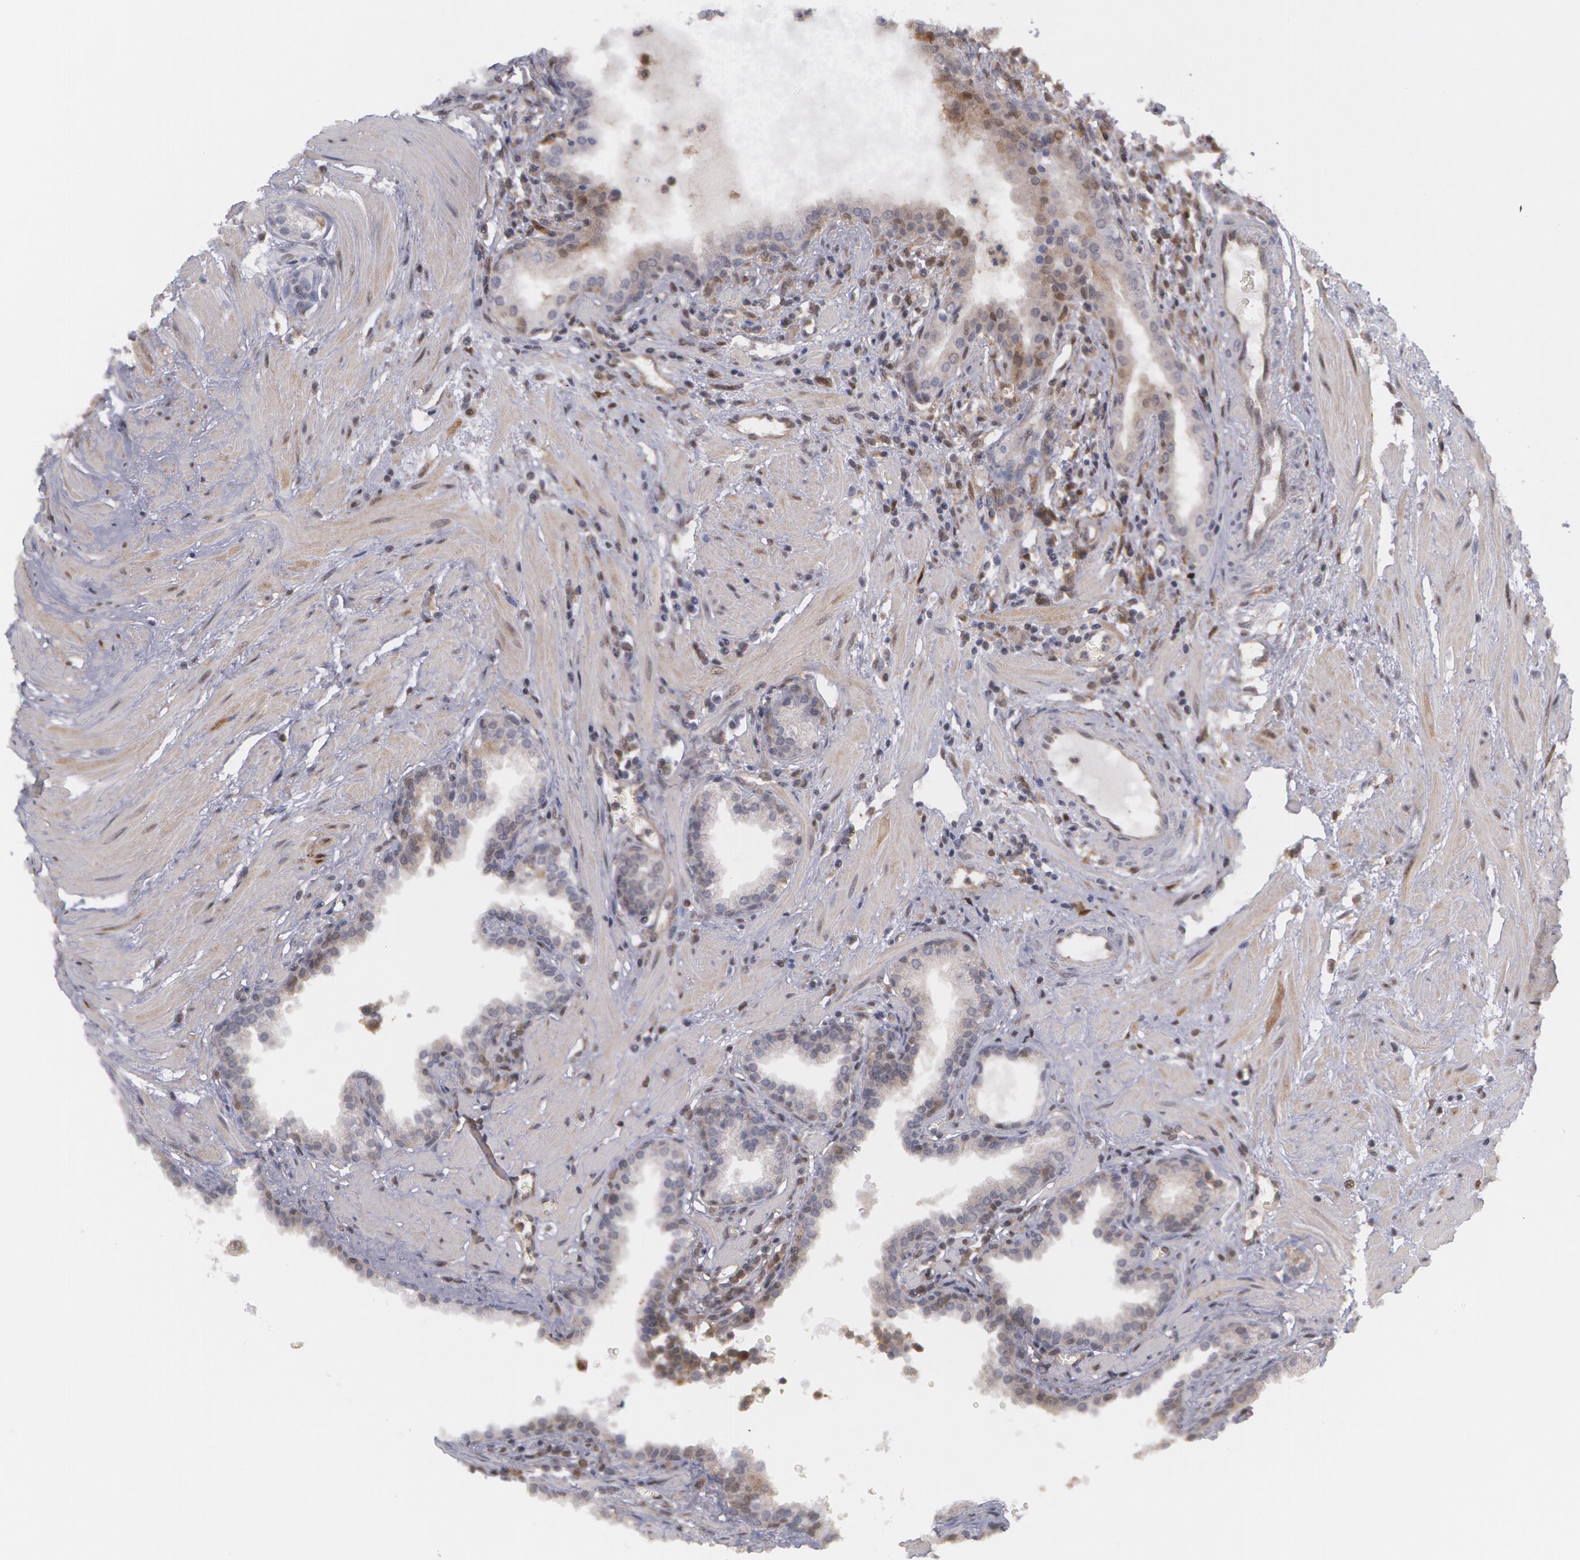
{"staining": {"intensity": "weak", "quantity": "<25%", "location": "nuclear"}, "tissue": "prostate", "cell_type": "Glandular cells", "image_type": "normal", "snomed": [{"axis": "morphology", "description": "Normal tissue, NOS"}, {"axis": "topography", "description": "Prostate"}], "caption": "A high-resolution histopathology image shows immunohistochemistry staining of normal prostate, which displays no significant positivity in glandular cells.", "gene": "TXNRD1", "patient": {"sex": "male", "age": 64}}